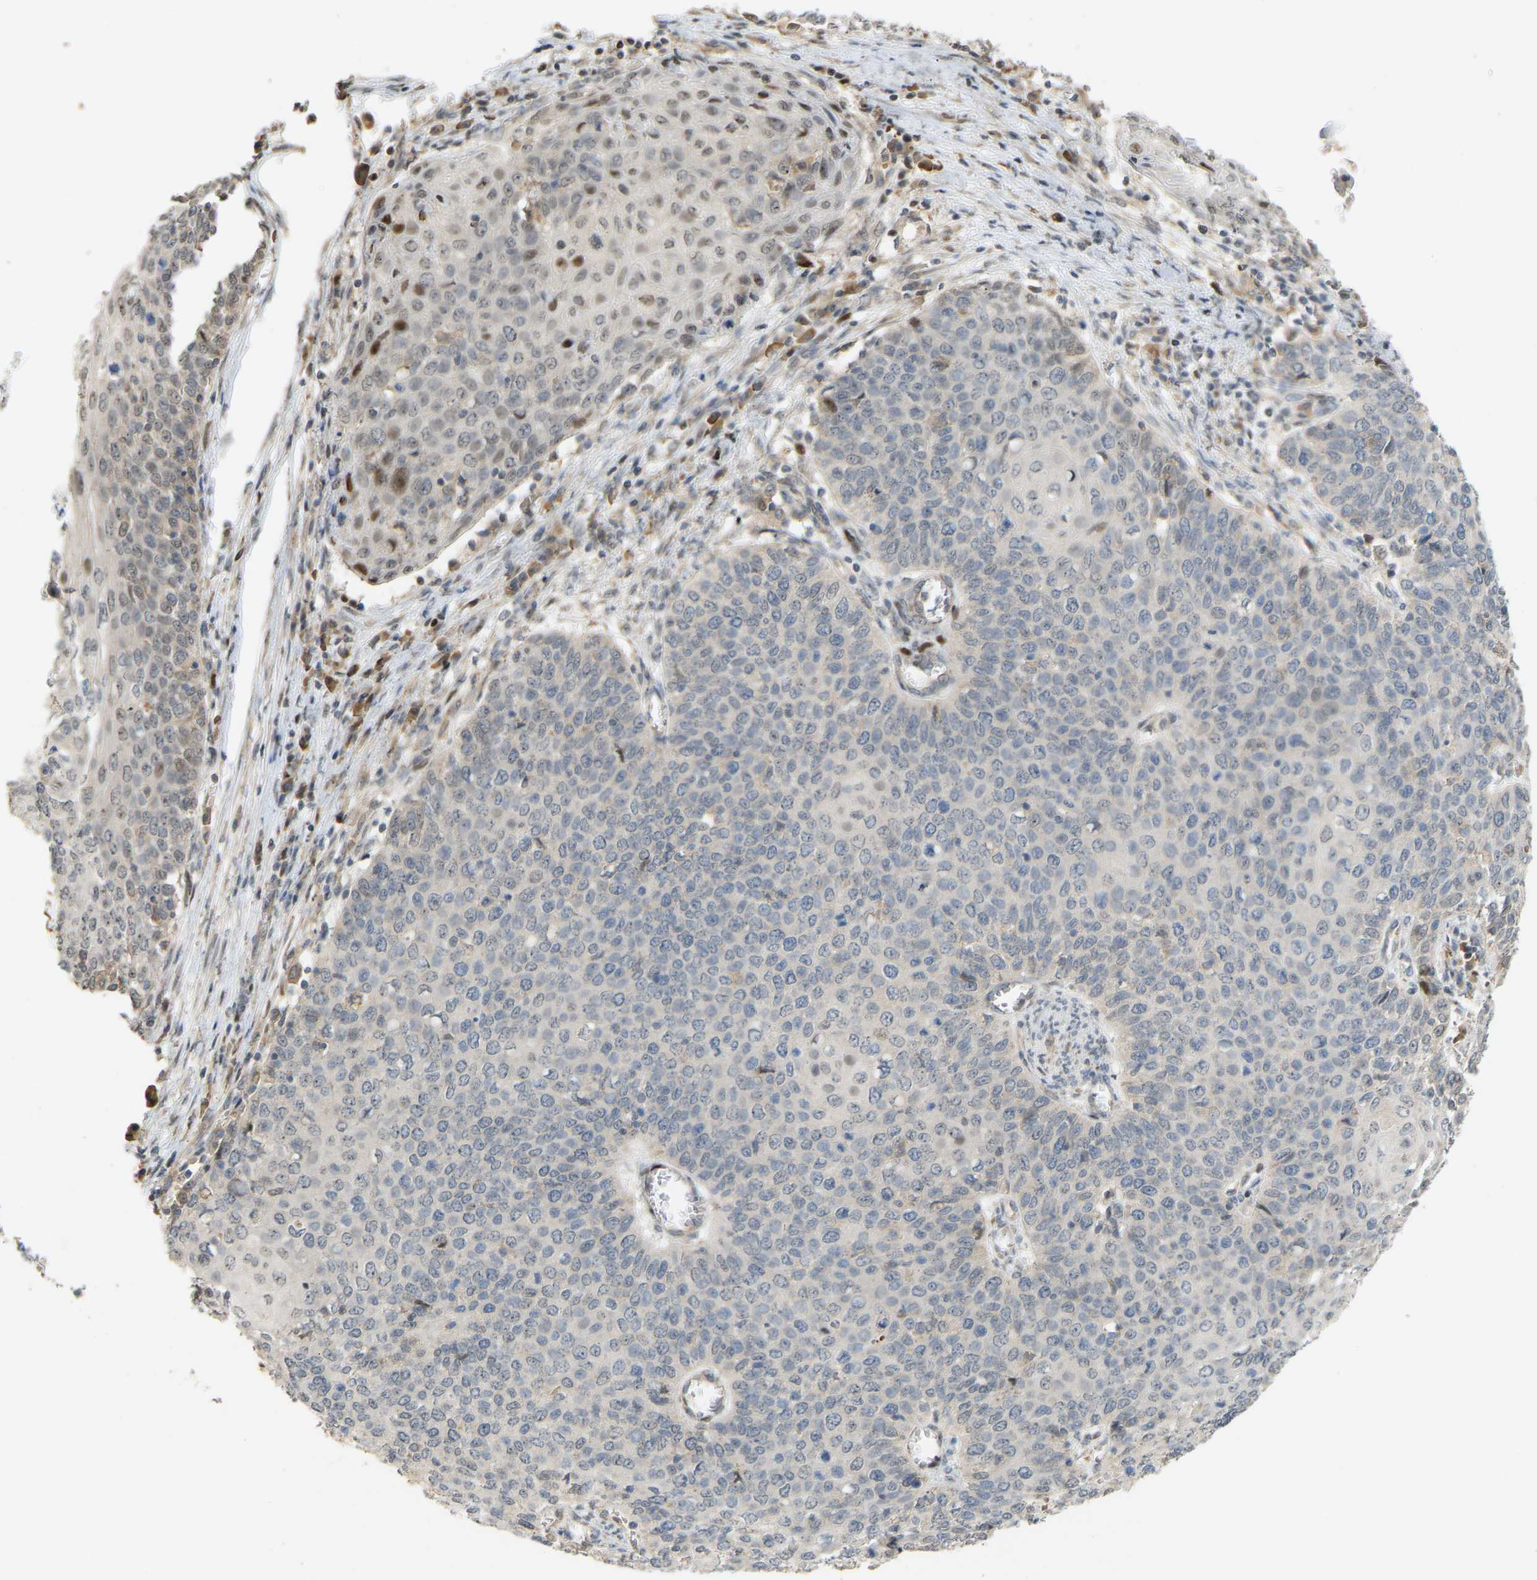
{"staining": {"intensity": "moderate", "quantity": "<25%", "location": "nuclear"}, "tissue": "cervical cancer", "cell_type": "Tumor cells", "image_type": "cancer", "snomed": [{"axis": "morphology", "description": "Squamous cell carcinoma, NOS"}, {"axis": "topography", "description": "Cervix"}], "caption": "Squamous cell carcinoma (cervical) stained with a brown dye reveals moderate nuclear positive positivity in about <25% of tumor cells.", "gene": "PTPN4", "patient": {"sex": "female", "age": 39}}